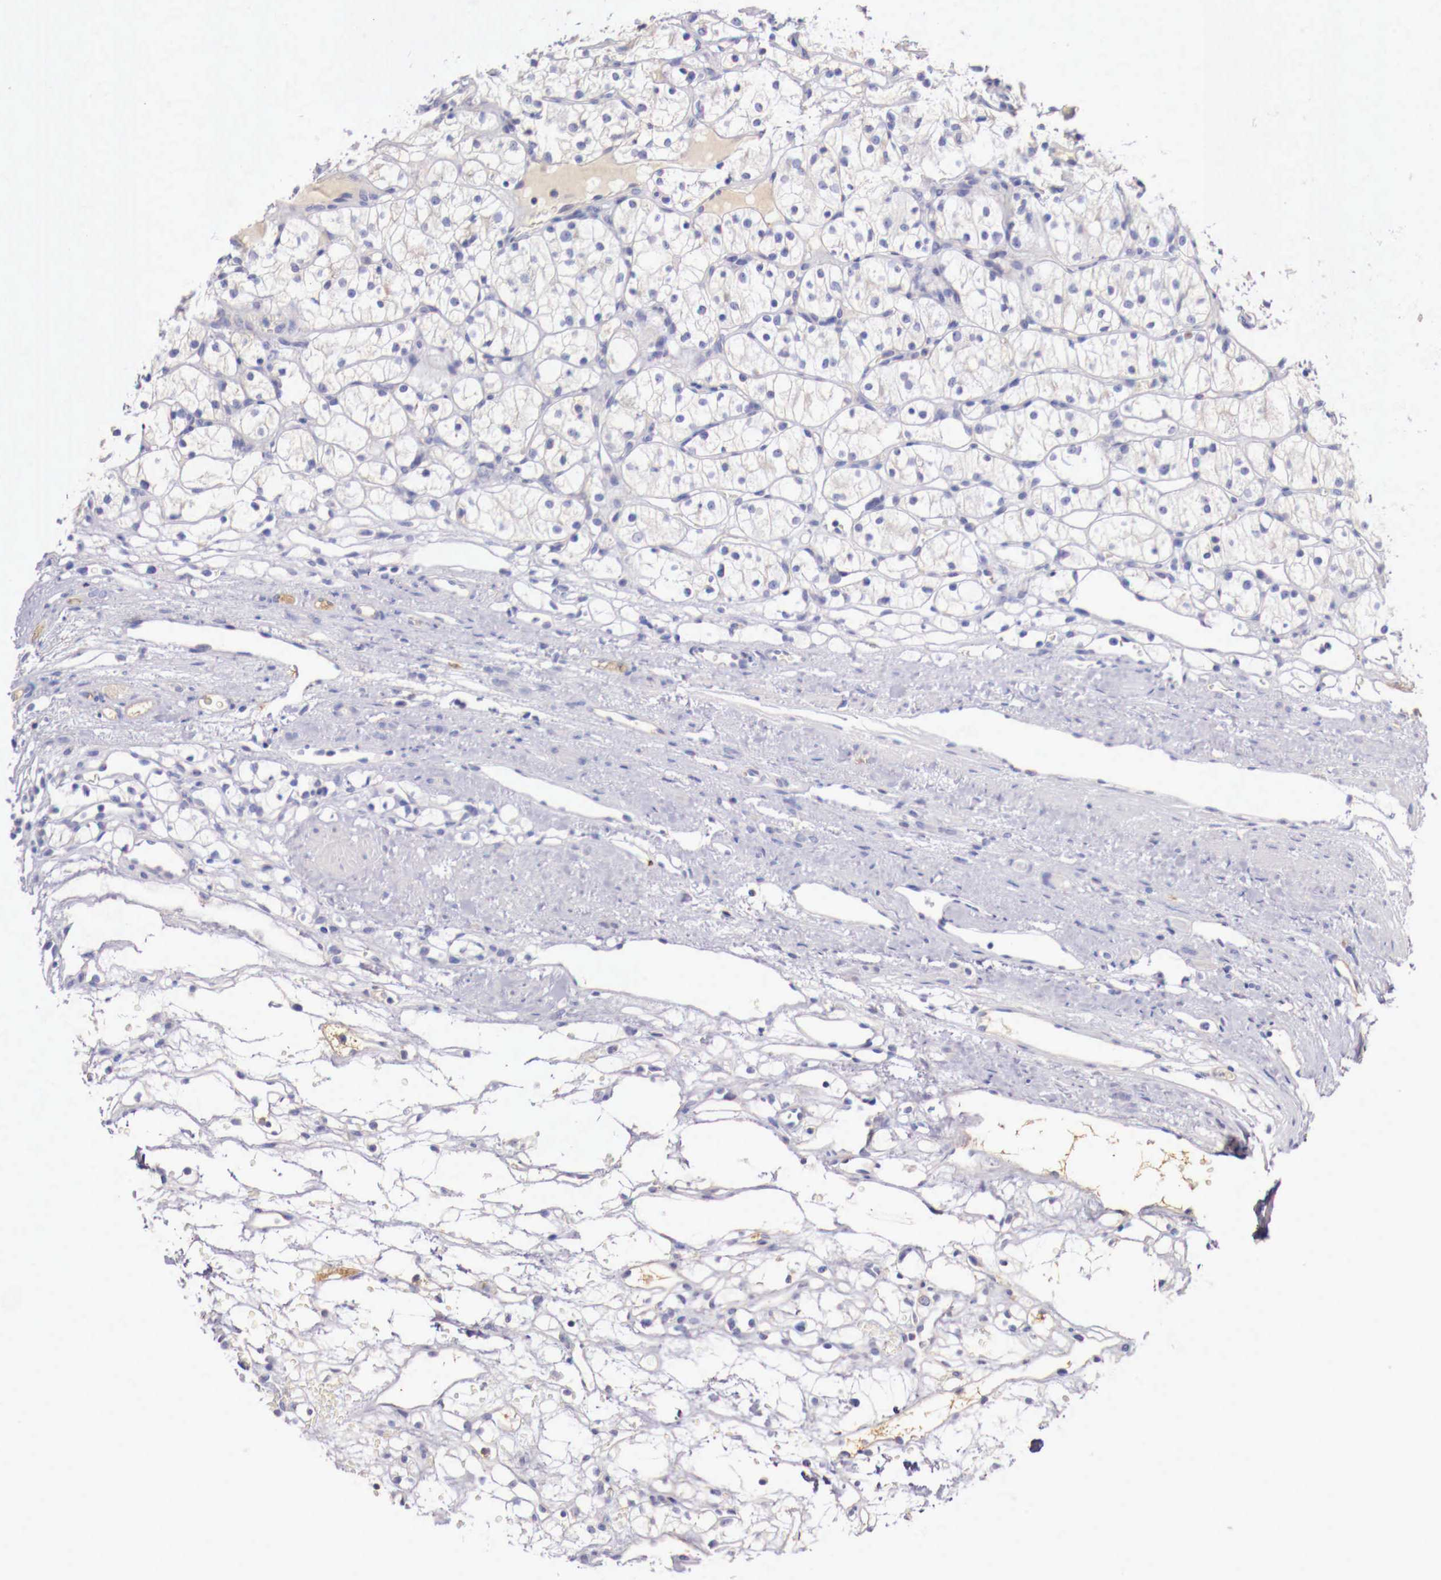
{"staining": {"intensity": "negative", "quantity": "none", "location": "none"}, "tissue": "renal cancer", "cell_type": "Tumor cells", "image_type": "cancer", "snomed": [{"axis": "morphology", "description": "Adenocarcinoma, NOS"}, {"axis": "topography", "description": "Kidney"}], "caption": "Immunohistochemistry histopathology image of neoplastic tissue: human renal cancer stained with DAB reveals no significant protein staining in tumor cells.", "gene": "PITPNA", "patient": {"sex": "female", "age": 60}}